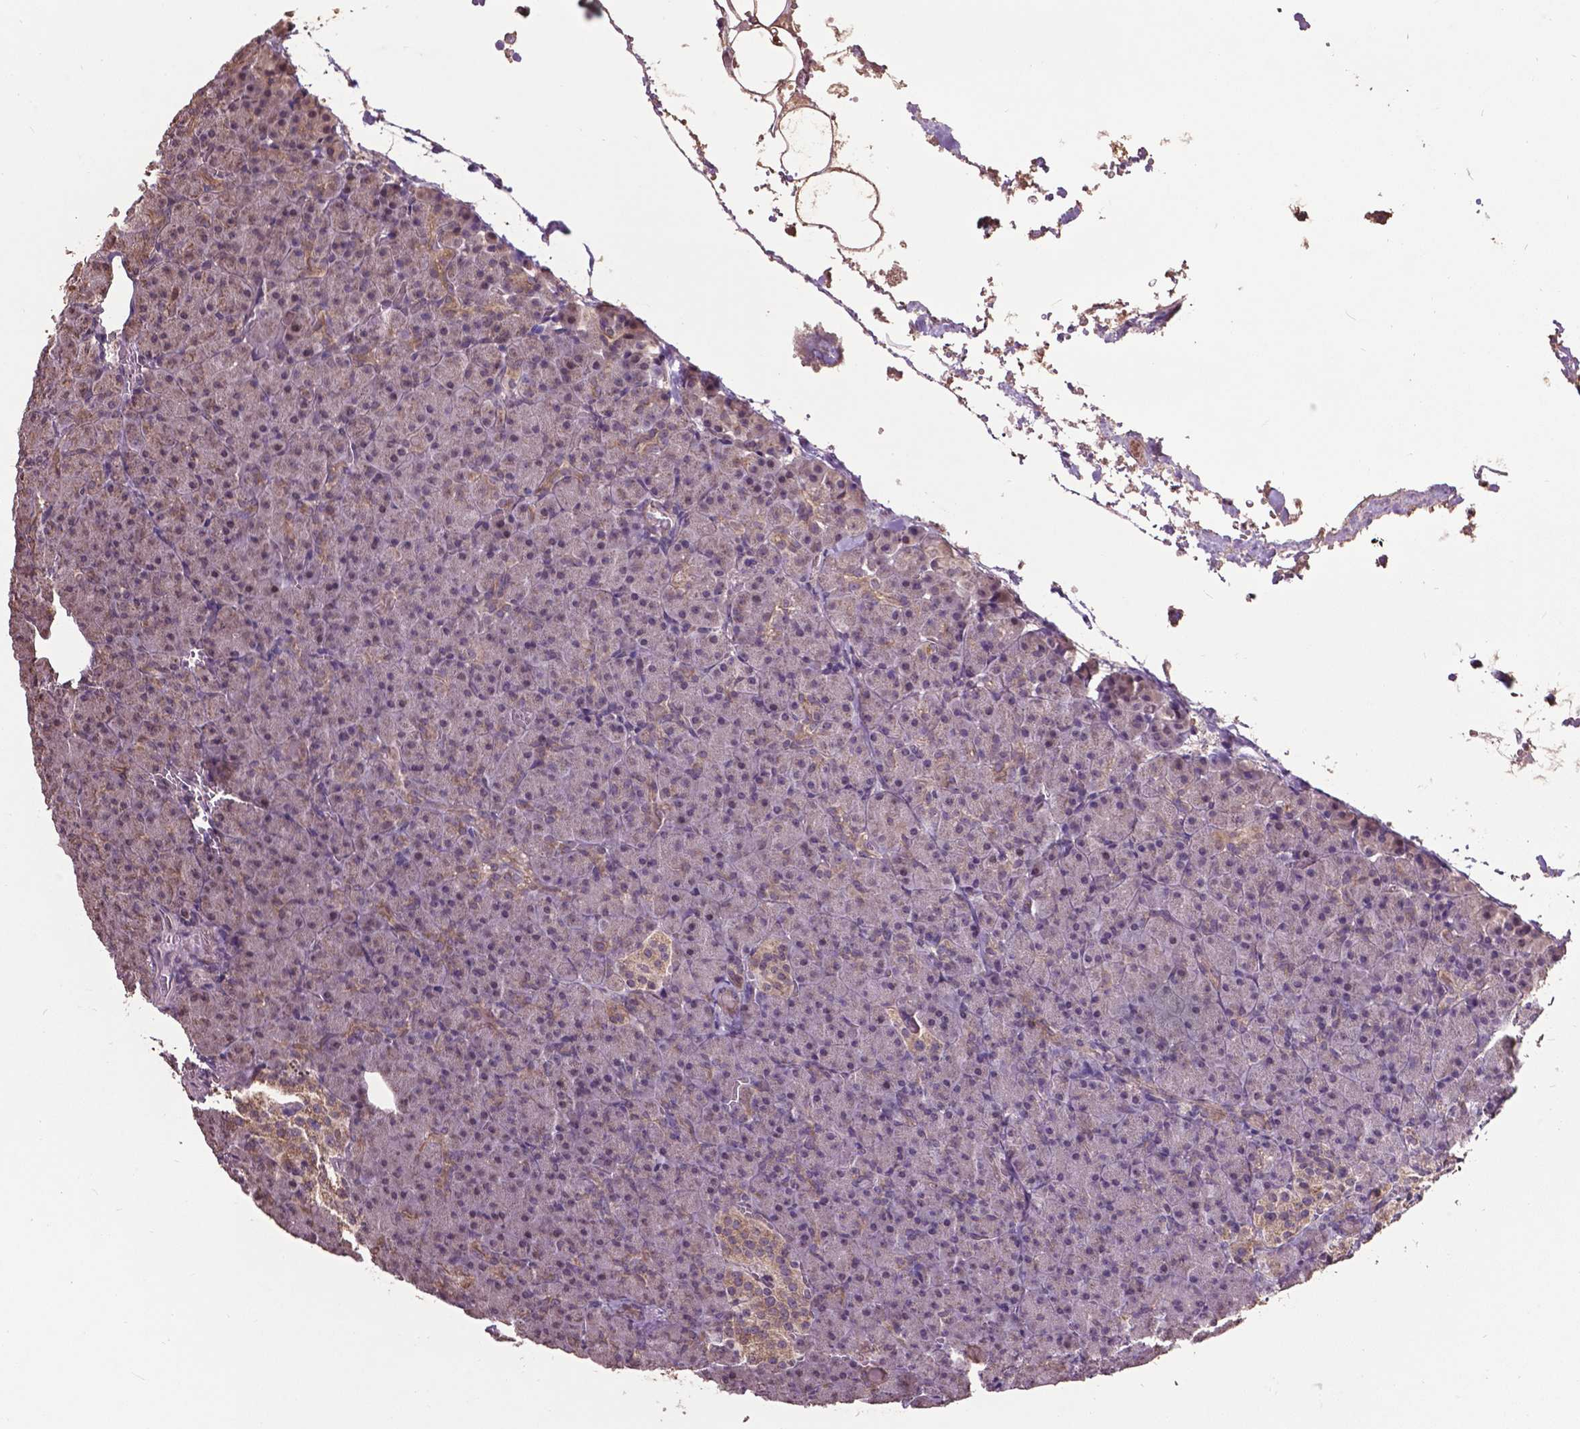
{"staining": {"intensity": "weak", "quantity": "<25%", "location": "cytoplasmic/membranous"}, "tissue": "pancreas", "cell_type": "Exocrine glandular cells", "image_type": "normal", "snomed": [{"axis": "morphology", "description": "Normal tissue, NOS"}, {"axis": "topography", "description": "Pancreas"}], "caption": "The immunohistochemistry histopathology image has no significant staining in exocrine glandular cells of pancreas.", "gene": "GLRA2", "patient": {"sex": "female", "age": 74}}